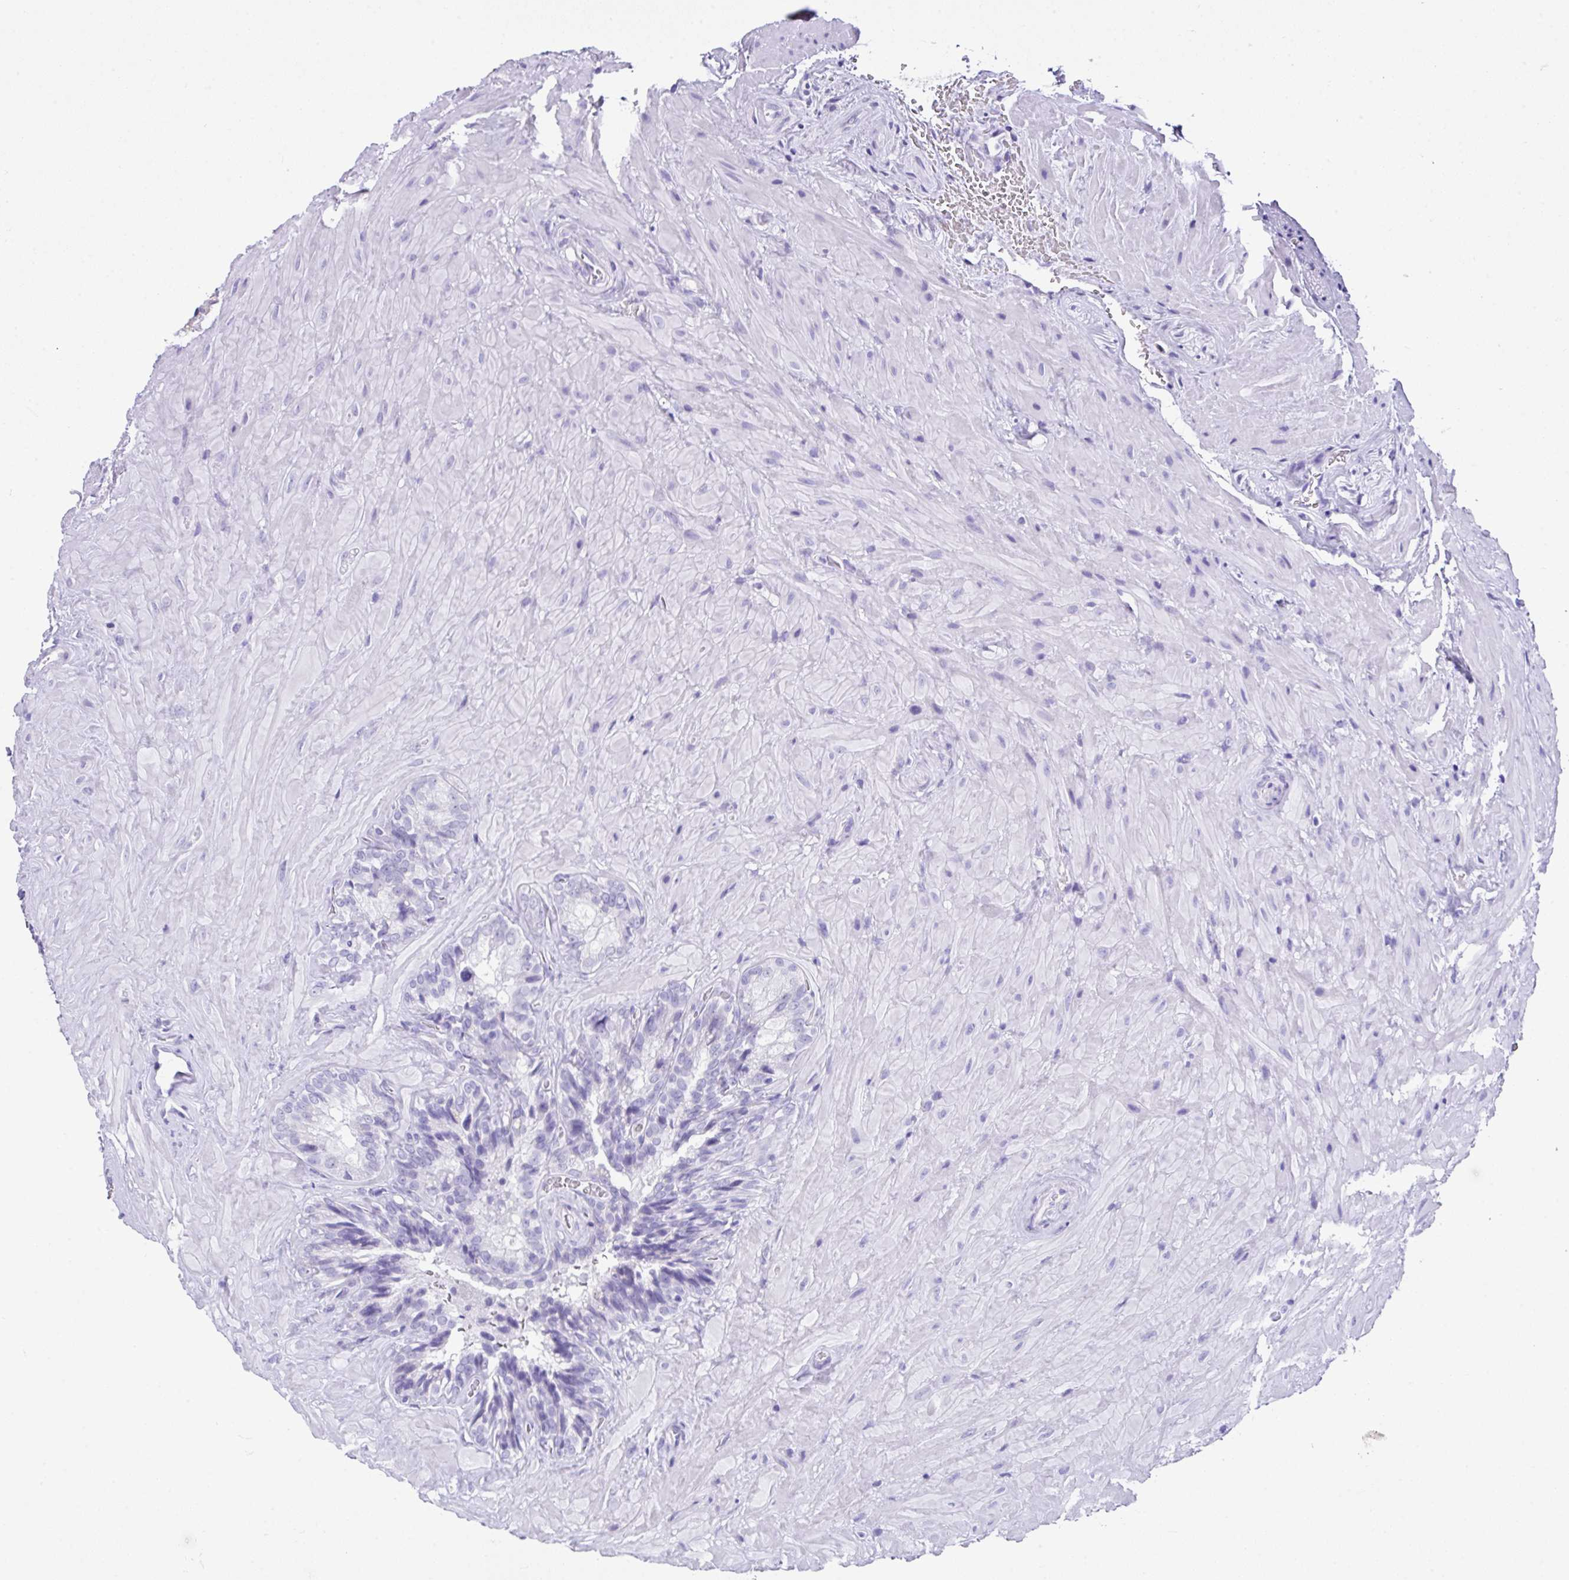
{"staining": {"intensity": "negative", "quantity": "none", "location": "none"}, "tissue": "seminal vesicle", "cell_type": "Glandular cells", "image_type": "normal", "snomed": [{"axis": "morphology", "description": "Normal tissue, NOS"}, {"axis": "topography", "description": "Seminal veicle"}], "caption": "This is a photomicrograph of immunohistochemistry (IHC) staining of unremarkable seminal vesicle, which shows no expression in glandular cells.", "gene": "LGALS4", "patient": {"sex": "male", "age": 47}}